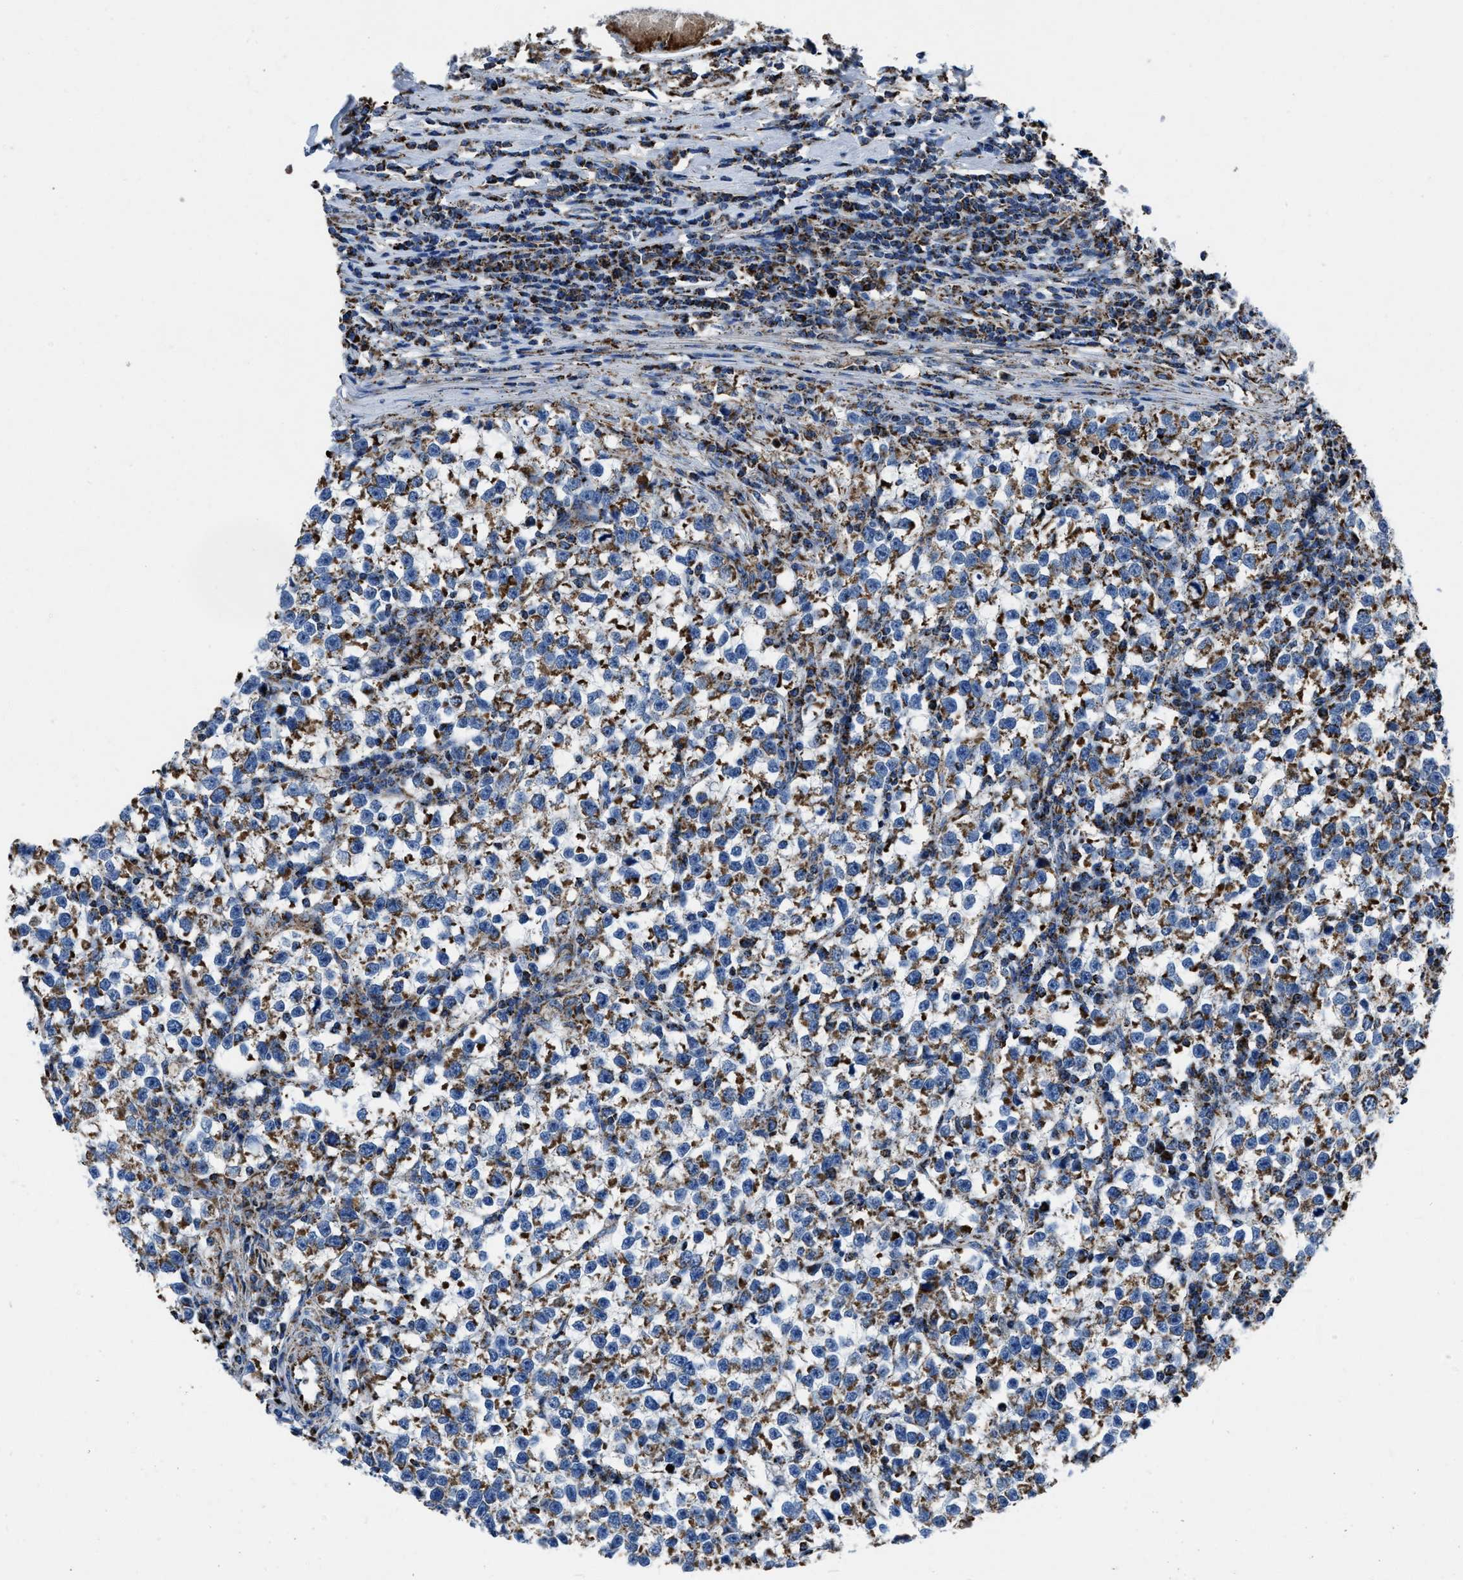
{"staining": {"intensity": "moderate", "quantity": ">75%", "location": "cytoplasmic/membranous"}, "tissue": "testis cancer", "cell_type": "Tumor cells", "image_type": "cancer", "snomed": [{"axis": "morphology", "description": "Normal tissue, NOS"}, {"axis": "morphology", "description": "Seminoma, NOS"}, {"axis": "topography", "description": "Testis"}], "caption": "Testis cancer was stained to show a protein in brown. There is medium levels of moderate cytoplasmic/membranous positivity in approximately >75% of tumor cells.", "gene": "NSD3", "patient": {"sex": "male", "age": 43}}